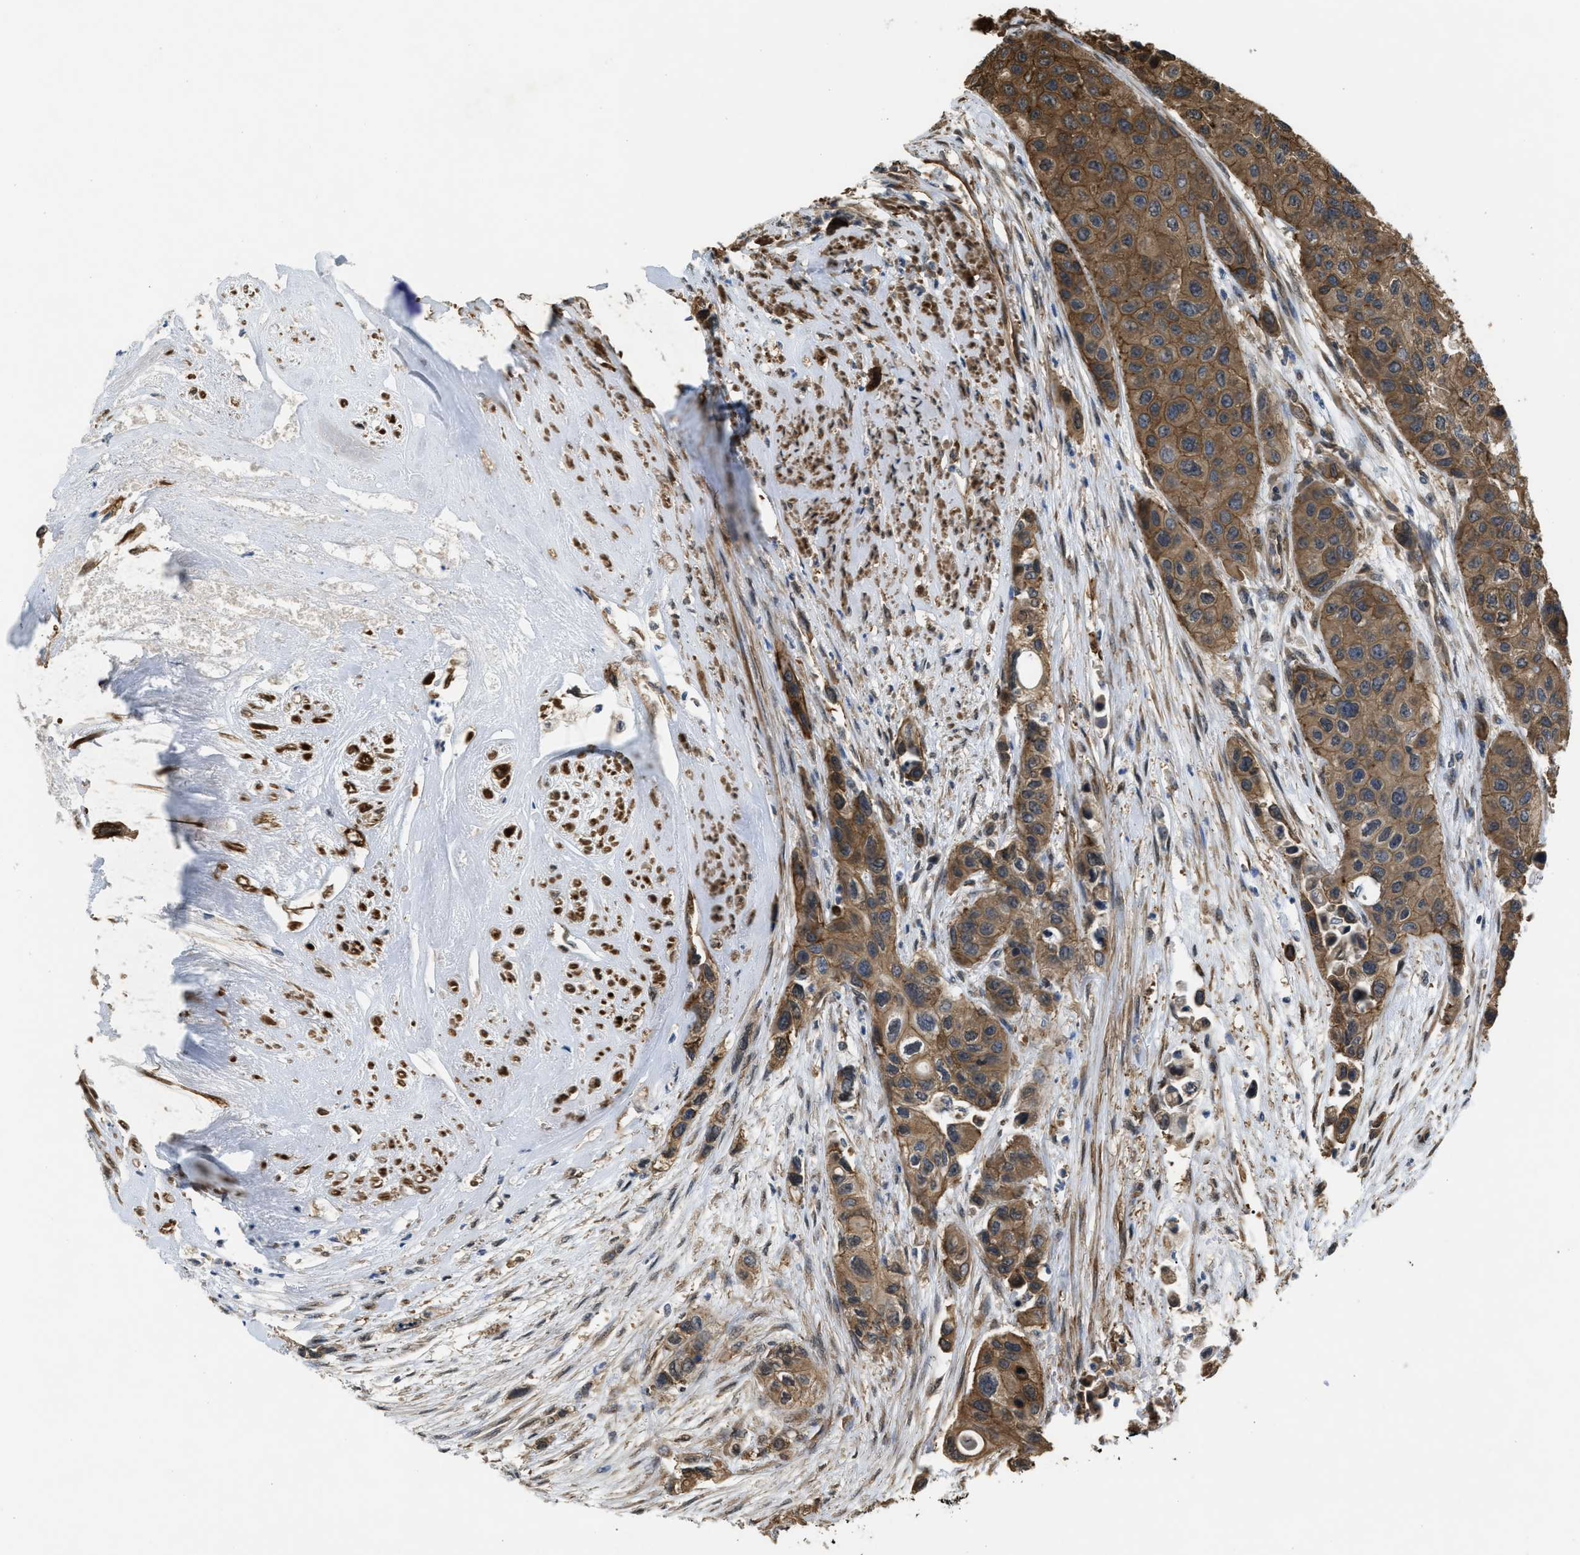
{"staining": {"intensity": "moderate", "quantity": ">75%", "location": "cytoplasmic/membranous"}, "tissue": "urothelial cancer", "cell_type": "Tumor cells", "image_type": "cancer", "snomed": [{"axis": "morphology", "description": "Urothelial carcinoma, High grade"}, {"axis": "topography", "description": "Urinary bladder"}], "caption": "Immunohistochemistry (IHC) of human urothelial cancer shows medium levels of moderate cytoplasmic/membranous staining in approximately >75% of tumor cells.", "gene": "BAG3", "patient": {"sex": "female", "age": 56}}